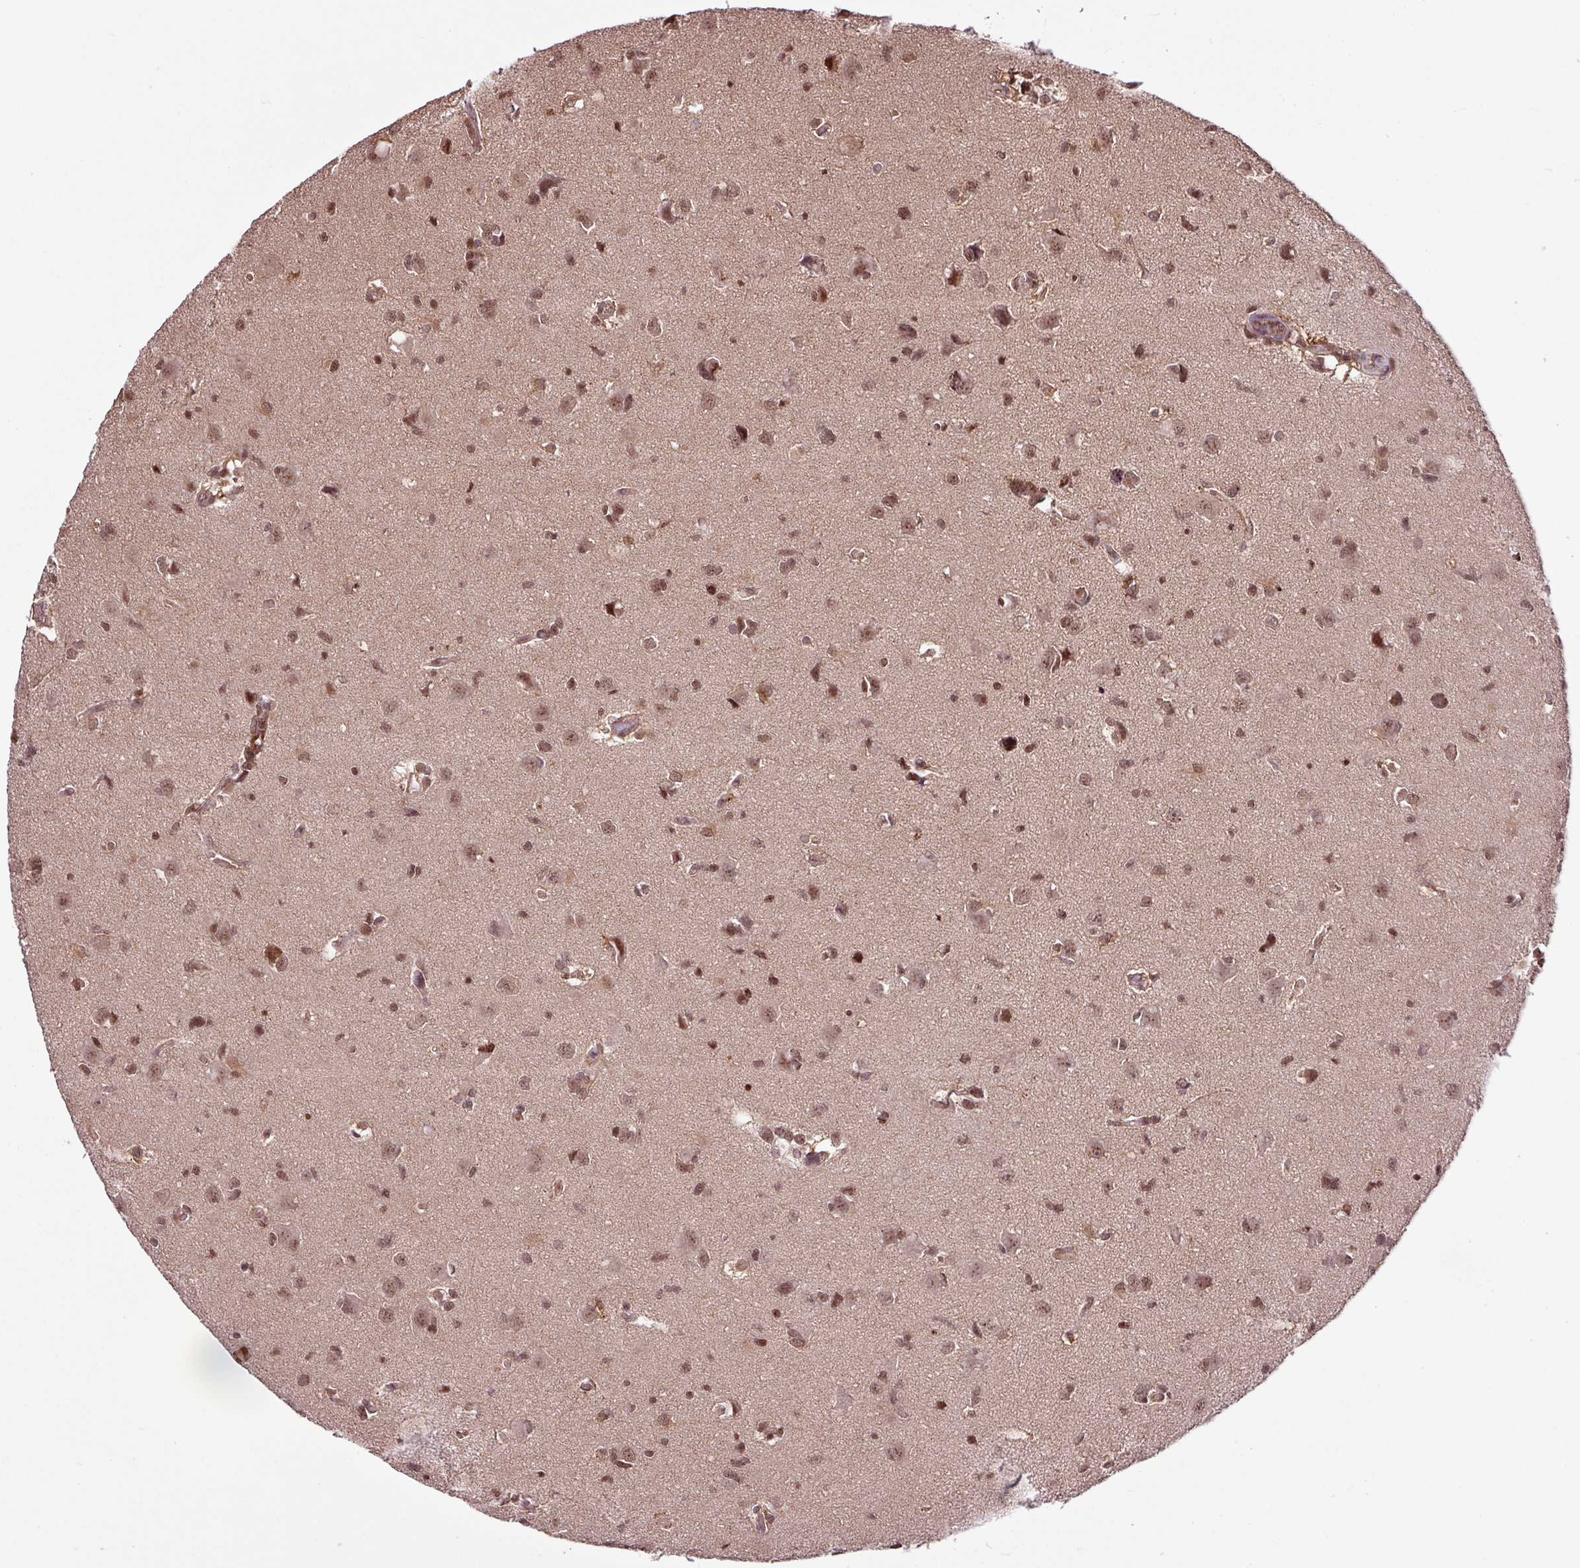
{"staining": {"intensity": "moderate", "quantity": ">75%", "location": "cytoplasmic/membranous,nuclear"}, "tissue": "glioma", "cell_type": "Tumor cells", "image_type": "cancer", "snomed": [{"axis": "morphology", "description": "Glioma, malignant, High grade"}, {"axis": "topography", "description": "Brain"}], "caption": "Human high-grade glioma (malignant) stained with a brown dye exhibits moderate cytoplasmic/membranous and nuclear positive expression in approximately >75% of tumor cells.", "gene": "ITPKC", "patient": {"sex": "male", "age": 23}}